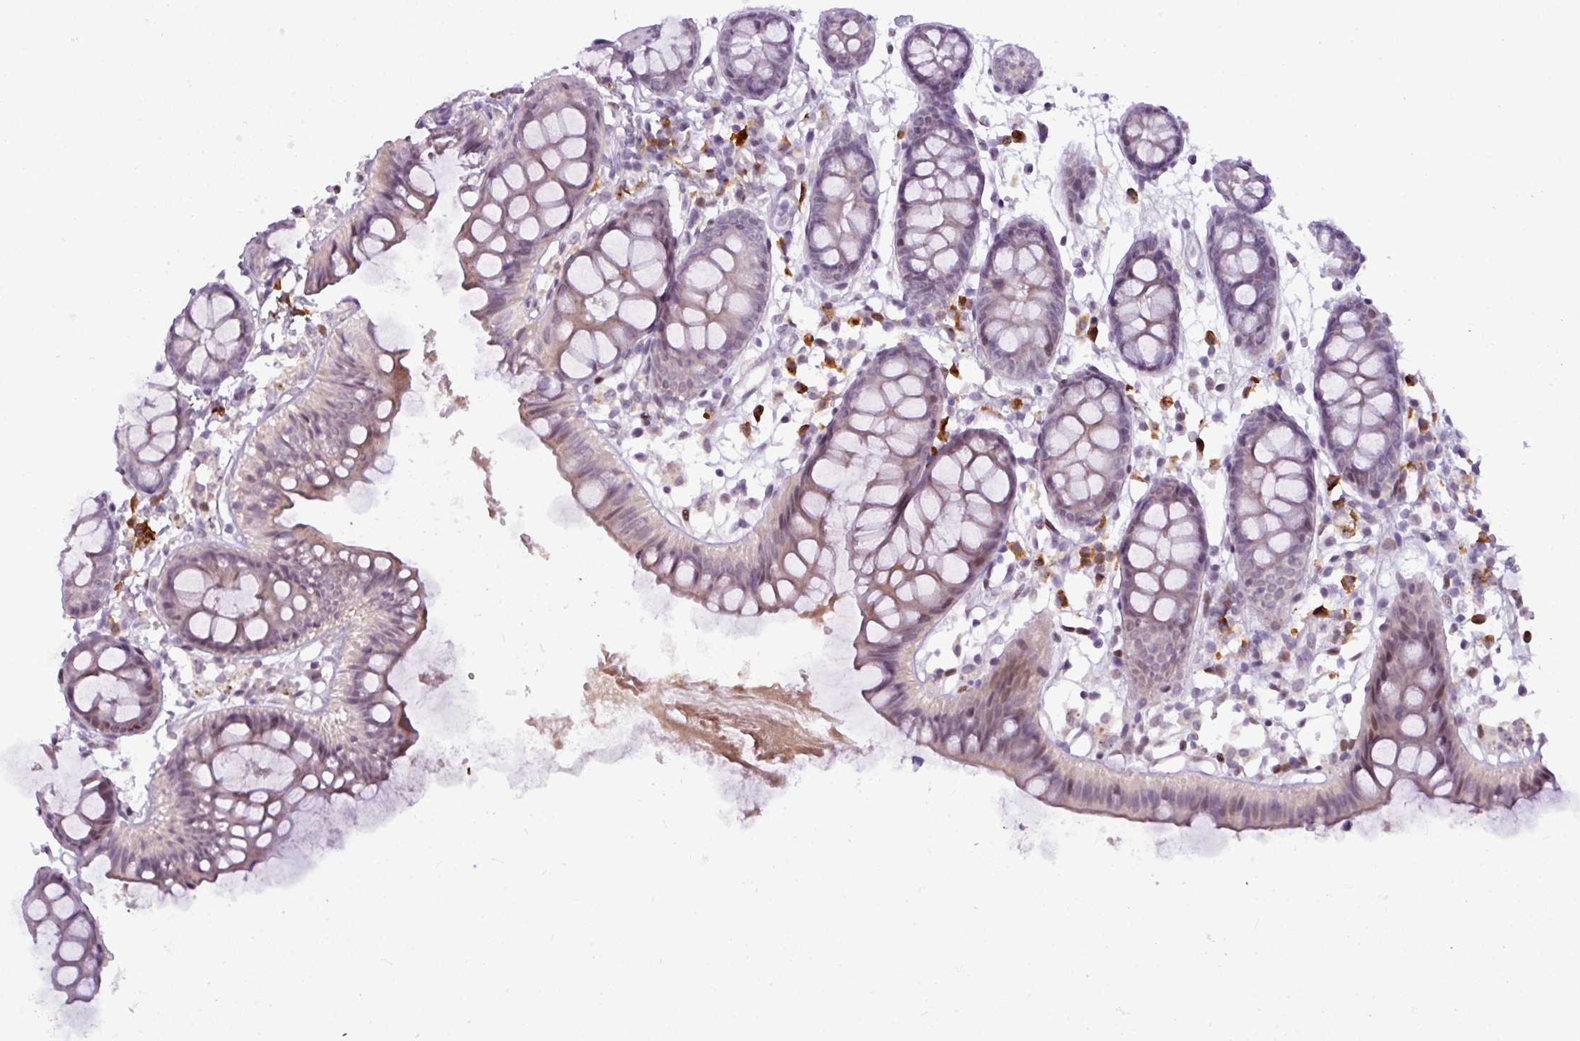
{"staining": {"intensity": "negative", "quantity": "none", "location": "none"}, "tissue": "colon", "cell_type": "Endothelial cells", "image_type": "normal", "snomed": [{"axis": "morphology", "description": "Normal tissue, NOS"}, {"axis": "topography", "description": "Colon"}], "caption": "The micrograph displays no staining of endothelial cells in normal colon.", "gene": "SLC66A2", "patient": {"sex": "female", "age": 84}}